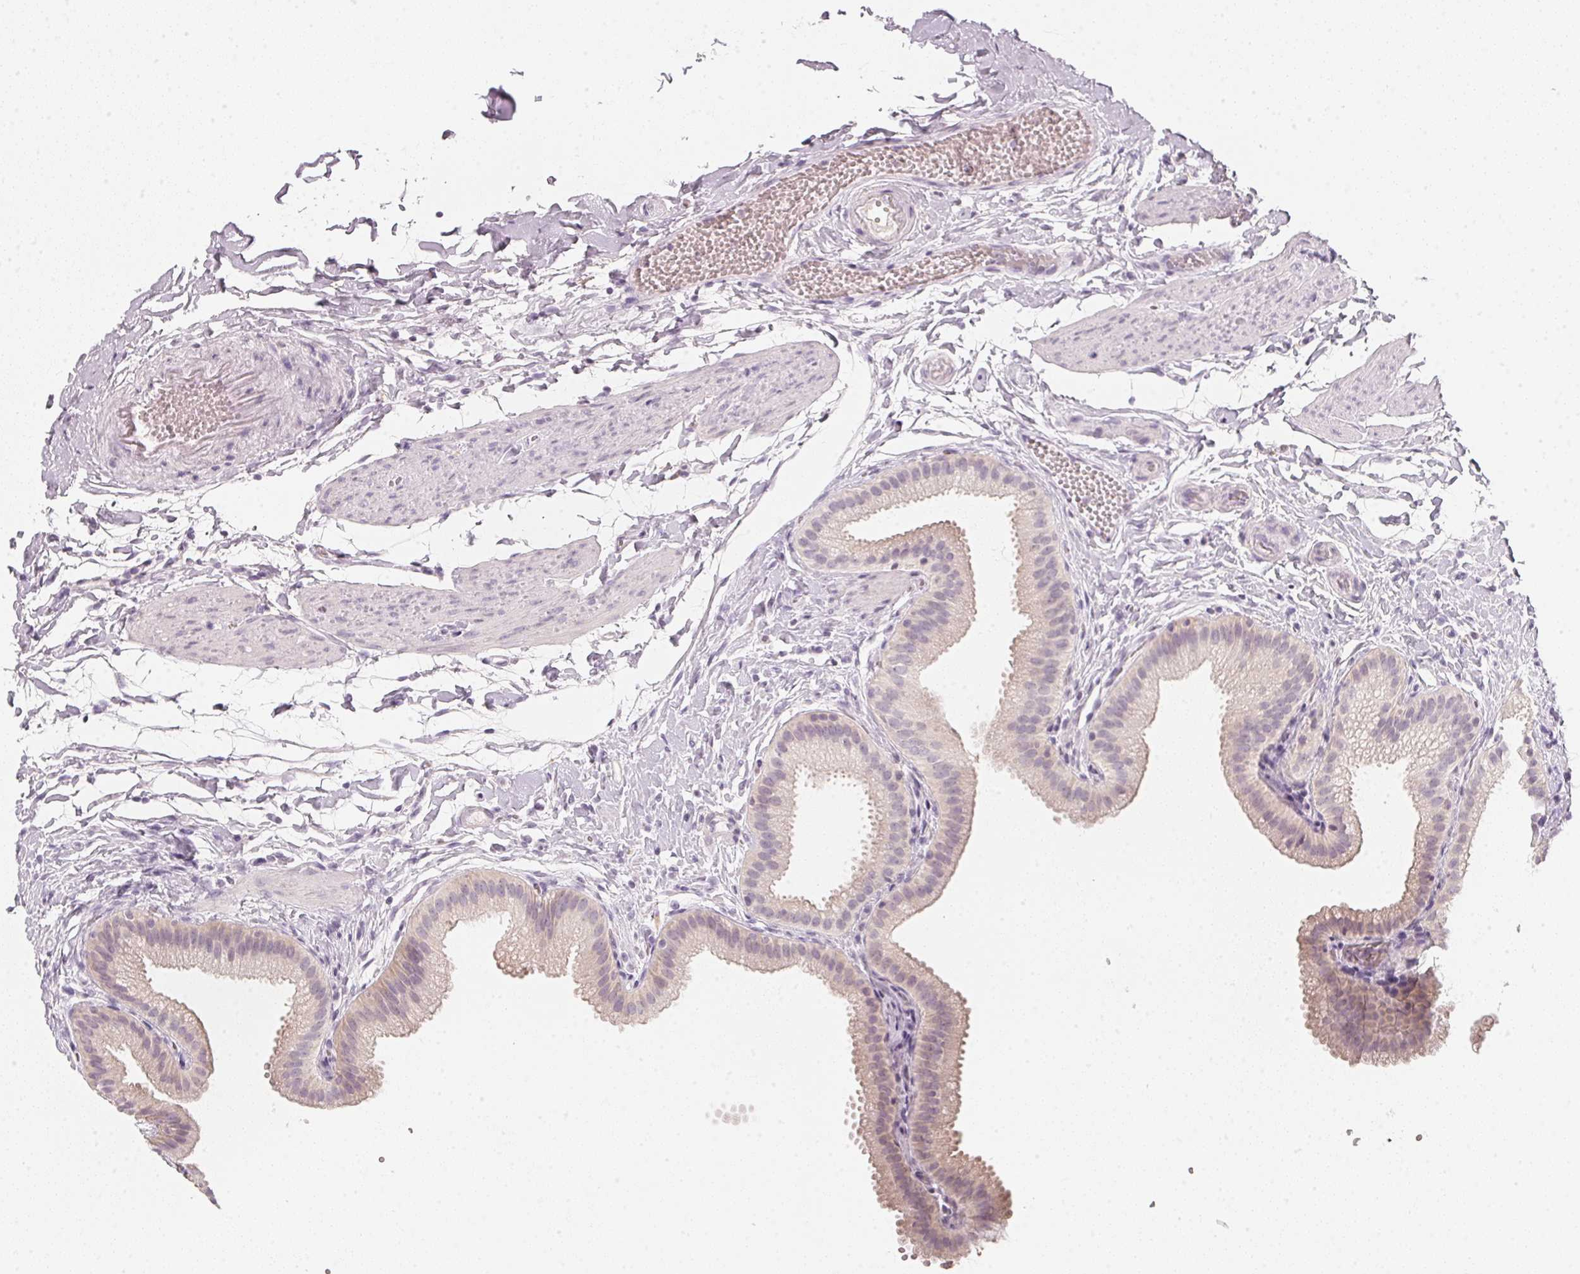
{"staining": {"intensity": "weak", "quantity": "<25%", "location": "cytoplasmic/membranous"}, "tissue": "gallbladder", "cell_type": "Glandular cells", "image_type": "normal", "snomed": [{"axis": "morphology", "description": "Normal tissue, NOS"}, {"axis": "topography", "description": "Gallbladder"}], "caption": "Immunohistochemical staining of normal human gallbladder demonstrates no significant positivity in glandular cells. (DAB (3,3'-diaminobenzidine) immunohistochemistry (IHC), high magnification).", "gene": "CFAP276", "patient": {"sex": "female", "age": 63}}